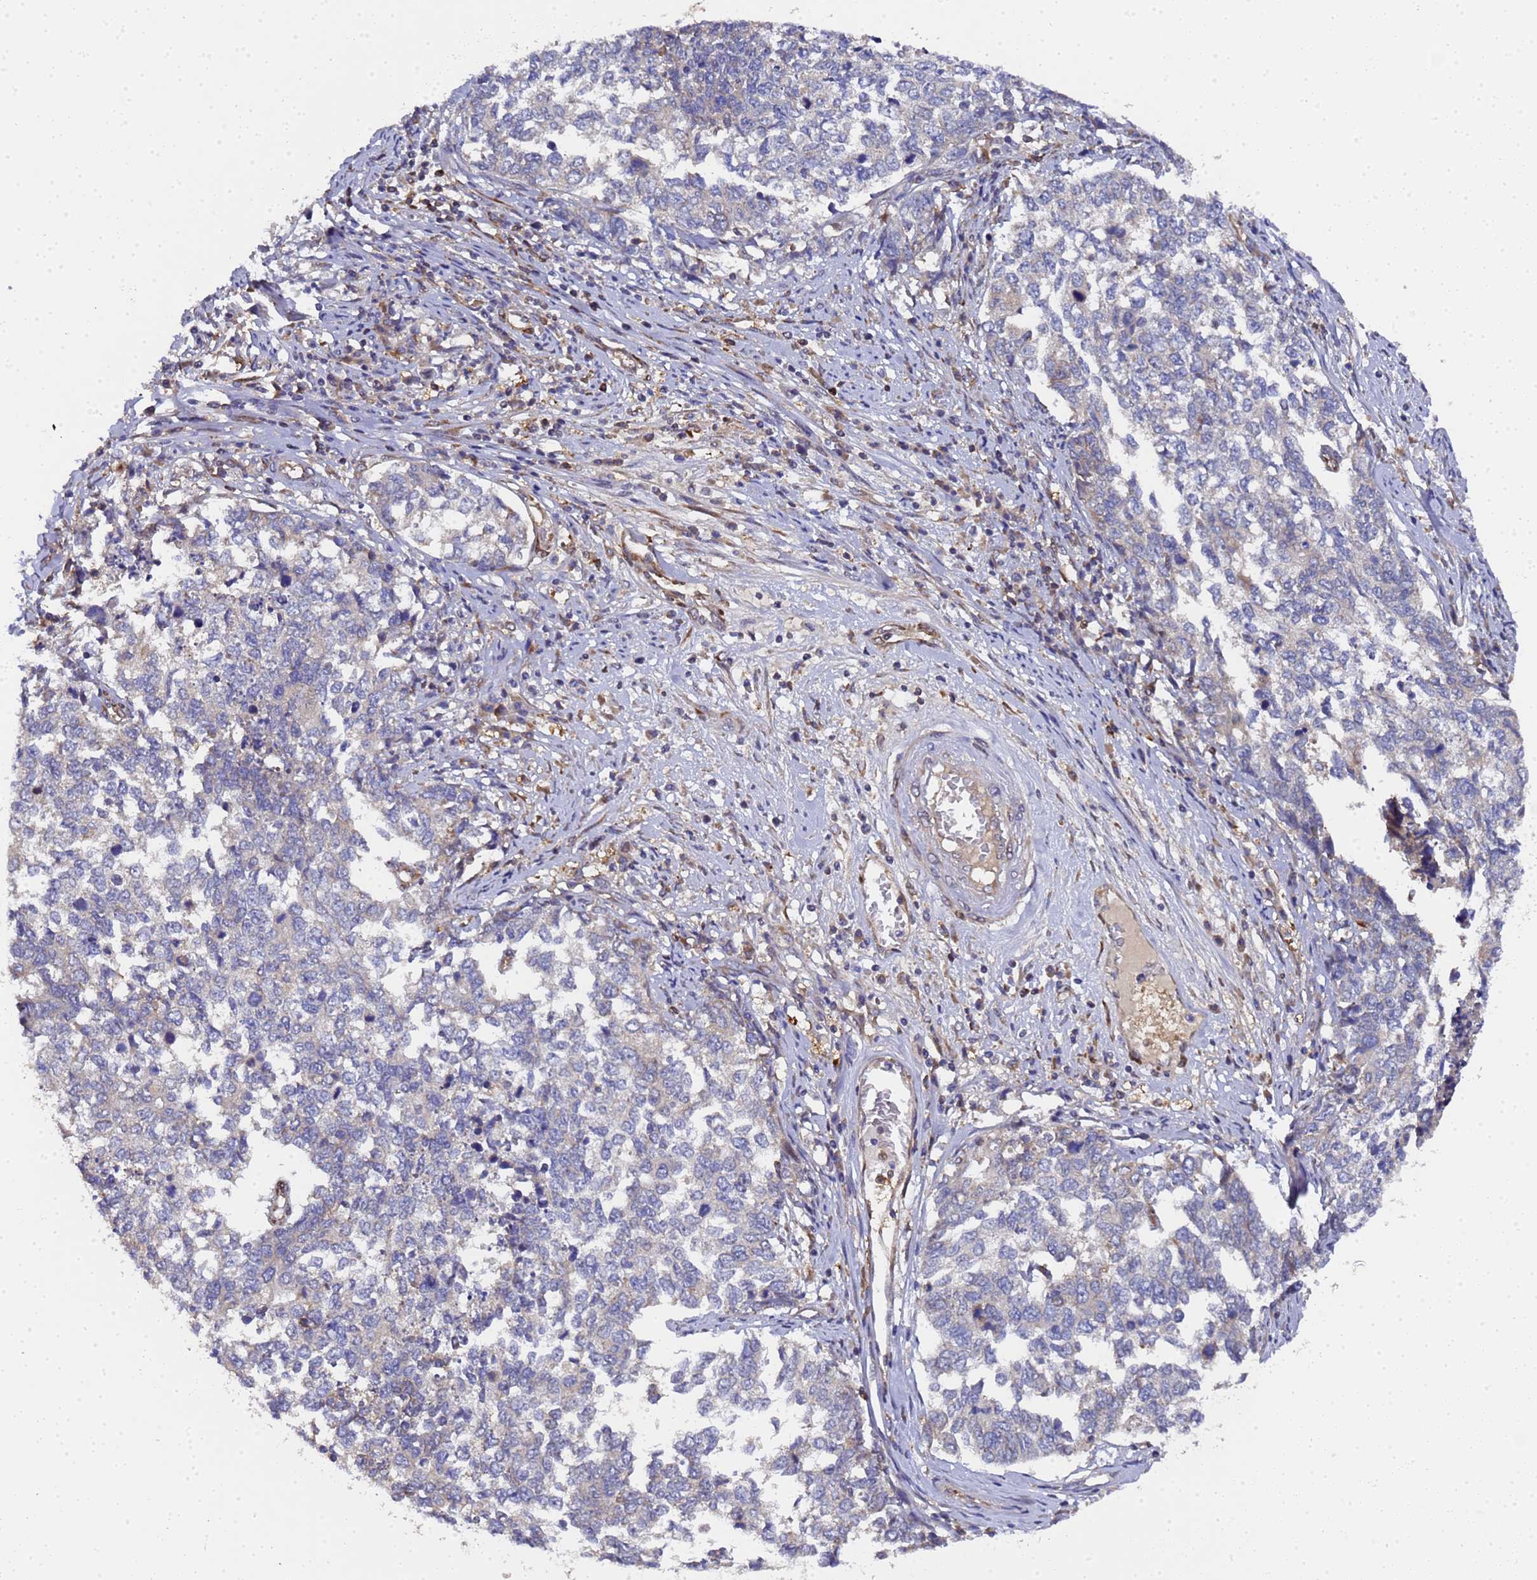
{"staining": {"intensity": "negative", "quantity": "none", "location": "none"}, "tissue": "cervical cancer", "cell_type": "Tumor cells", "image_type": "cancer", "snomed": [{"axis": "morphology", "description": "Squamous cell carcinoma, NOS"}, {"axis": "topography", "description": "Cervix"}], "caption": "Immunohistochemistry micrograph of neoplastic tissue: human squamous cell carcinoma (cervical) stained with DAB (3,3'-diaminobenzidine) demonstrates no significant protein positivity in tumor cells.", "gene": "MOCS1", "patient": {"sex": "female", "age": 63}}